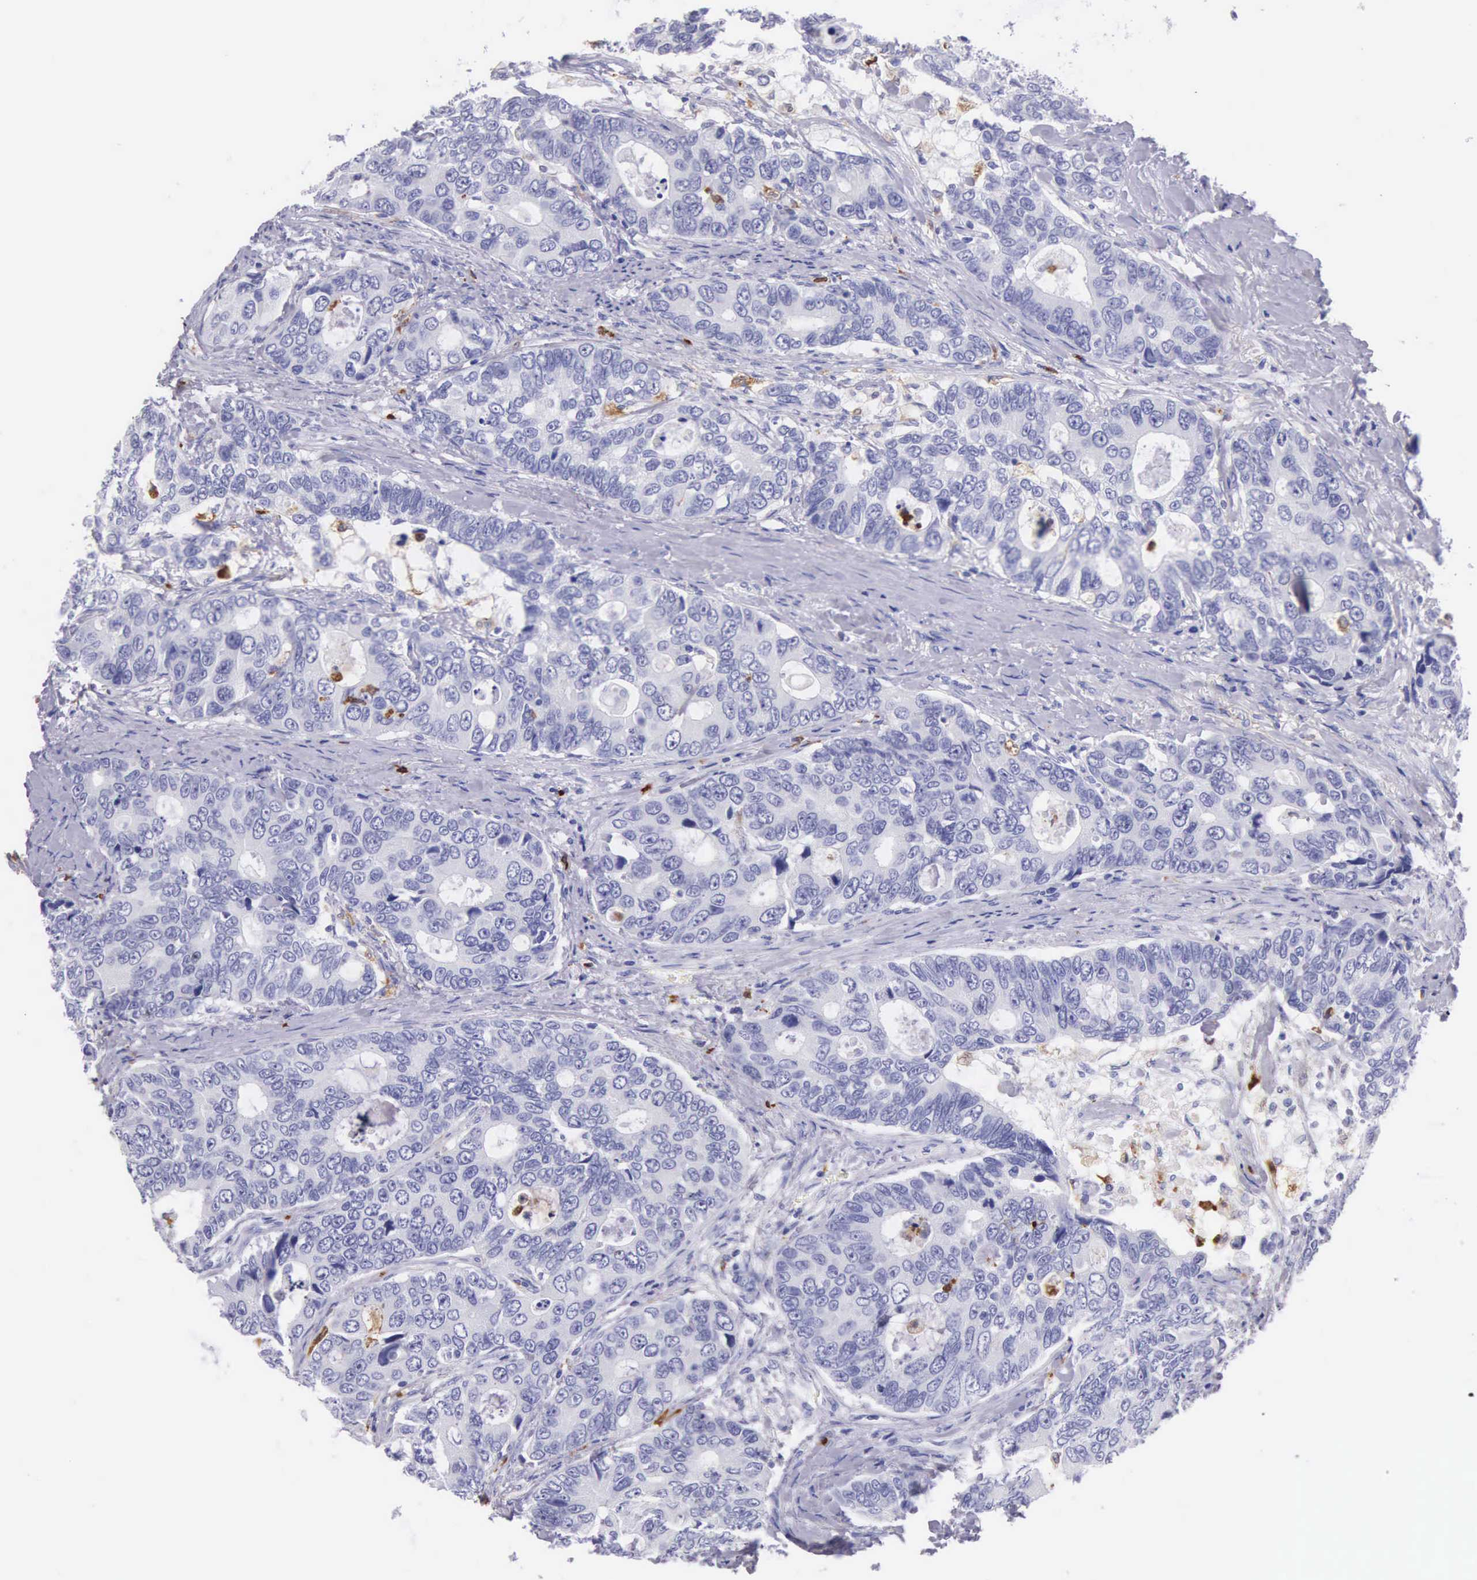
{"staining": {"intensity": "negative", "quantity": "none", "location": "none"}, "tissue": "colorectal cancer", "cell_type": "Tumor cells", "image_type": "cancer", "snomed": [{"axis": "morphology", "description": "Adenocarcinoma, NOS"}, {"axis": "topography", "description": "Rectum"}], "caption": "The histopathology image exhibits no significant positivity in tumor cells of colorectal adenocarcinoma.", "gene": "FCN1", "patient": {"sex": "female", "age": 67}}